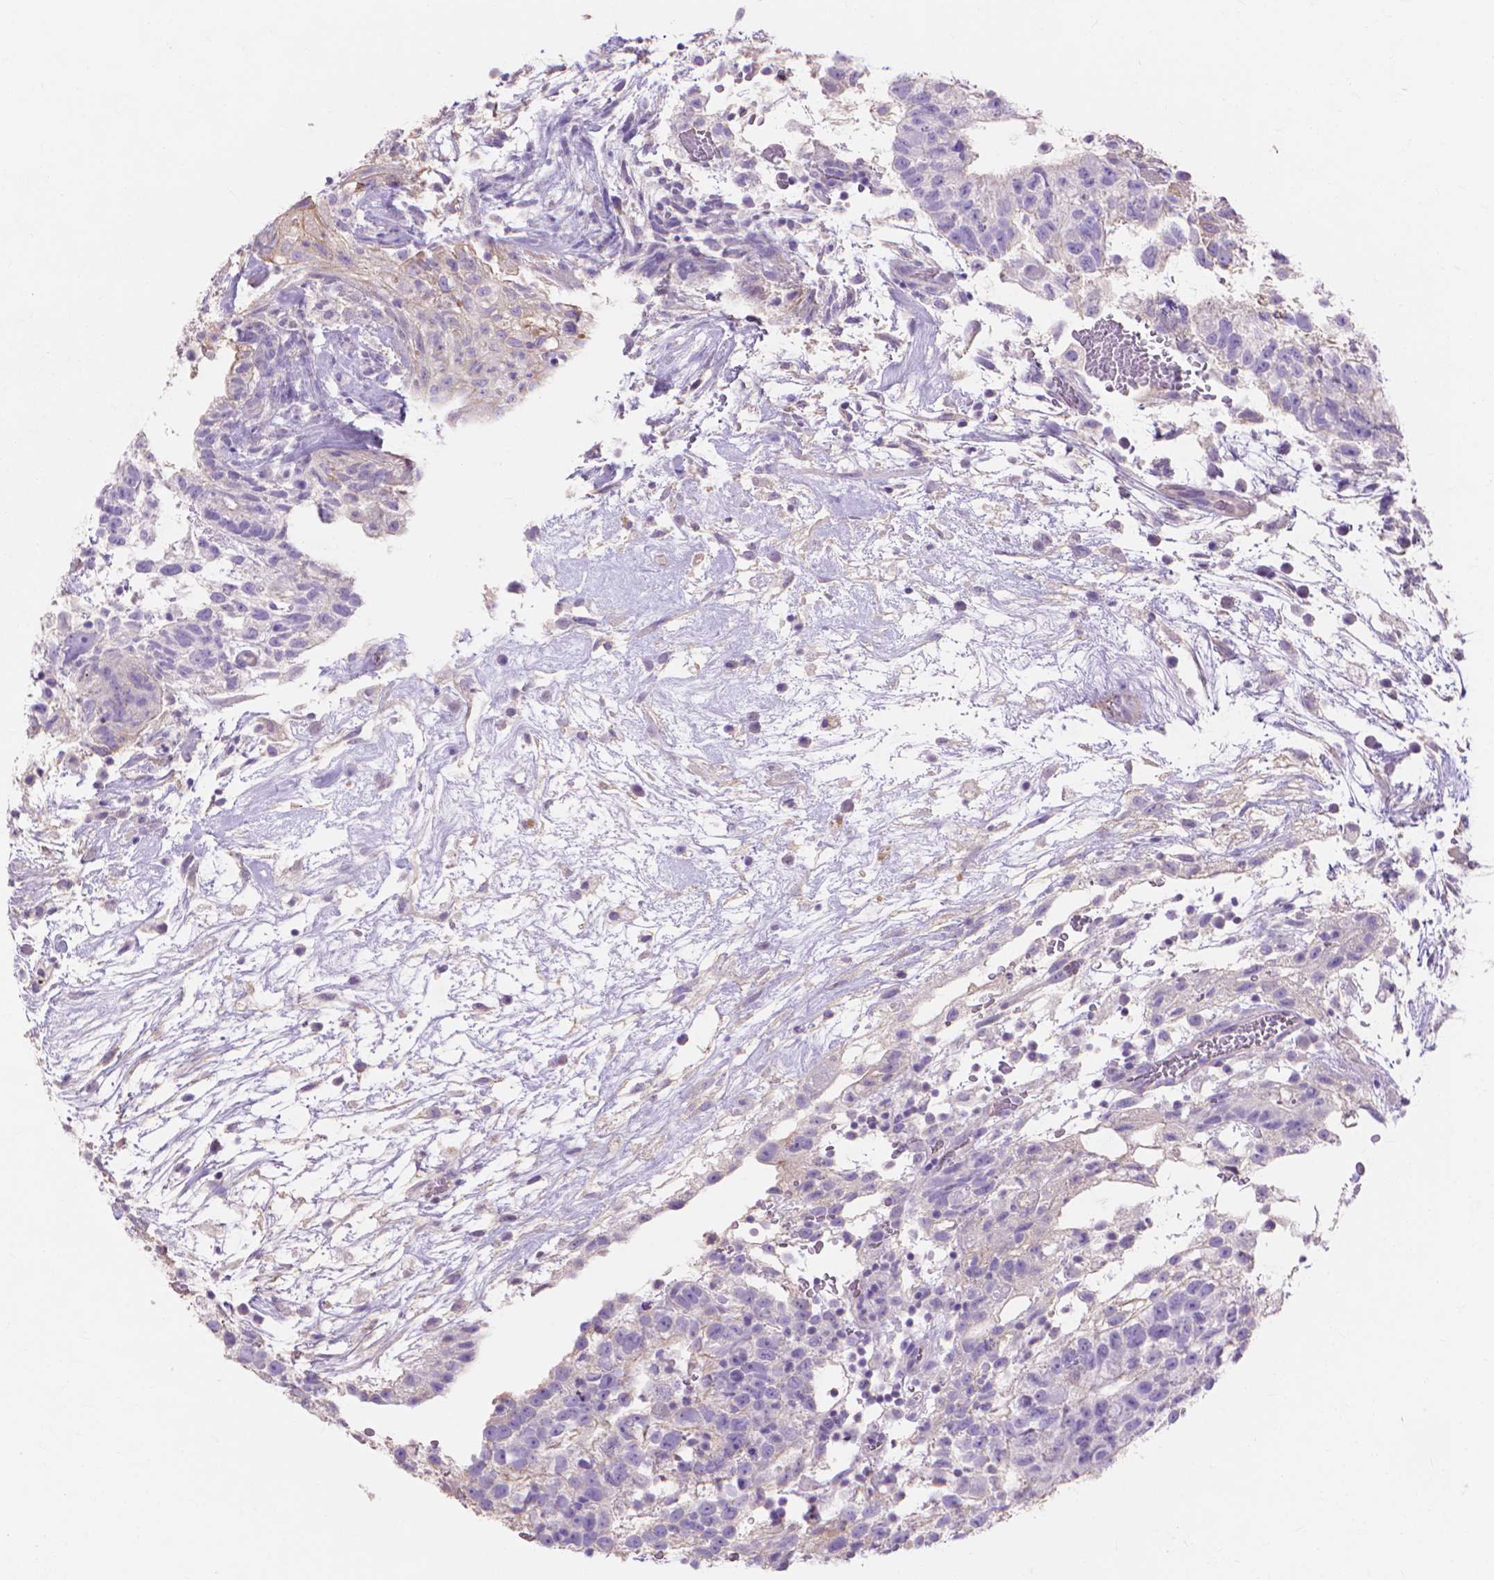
{"staining": {"intensity": "negative", "quantity": "none", "location": "none"}, "tissue": "testis cancer", "cell_type": "Tumor cells", "image_type": "cancer", "snomed": [{"axis": "morphology", "description": "Normal tissue, NOS"}, {"axis": "morphology", "description": "Carcinoma, Embryonal, NOS"}, {"axis": "topography", "description": "Testis"}], "caption": "DAB immunohistochemical staining of testis cancer (embryonal carcinoma) demonstrates no significant staining in tumor cells. (Stains: DAB IHC with hematoxylin counter stain, Microscopy: brightfield microscopy at high magnification).", "gene": "MBLAC1", "patient": {"sex": "male", "age": 32}}